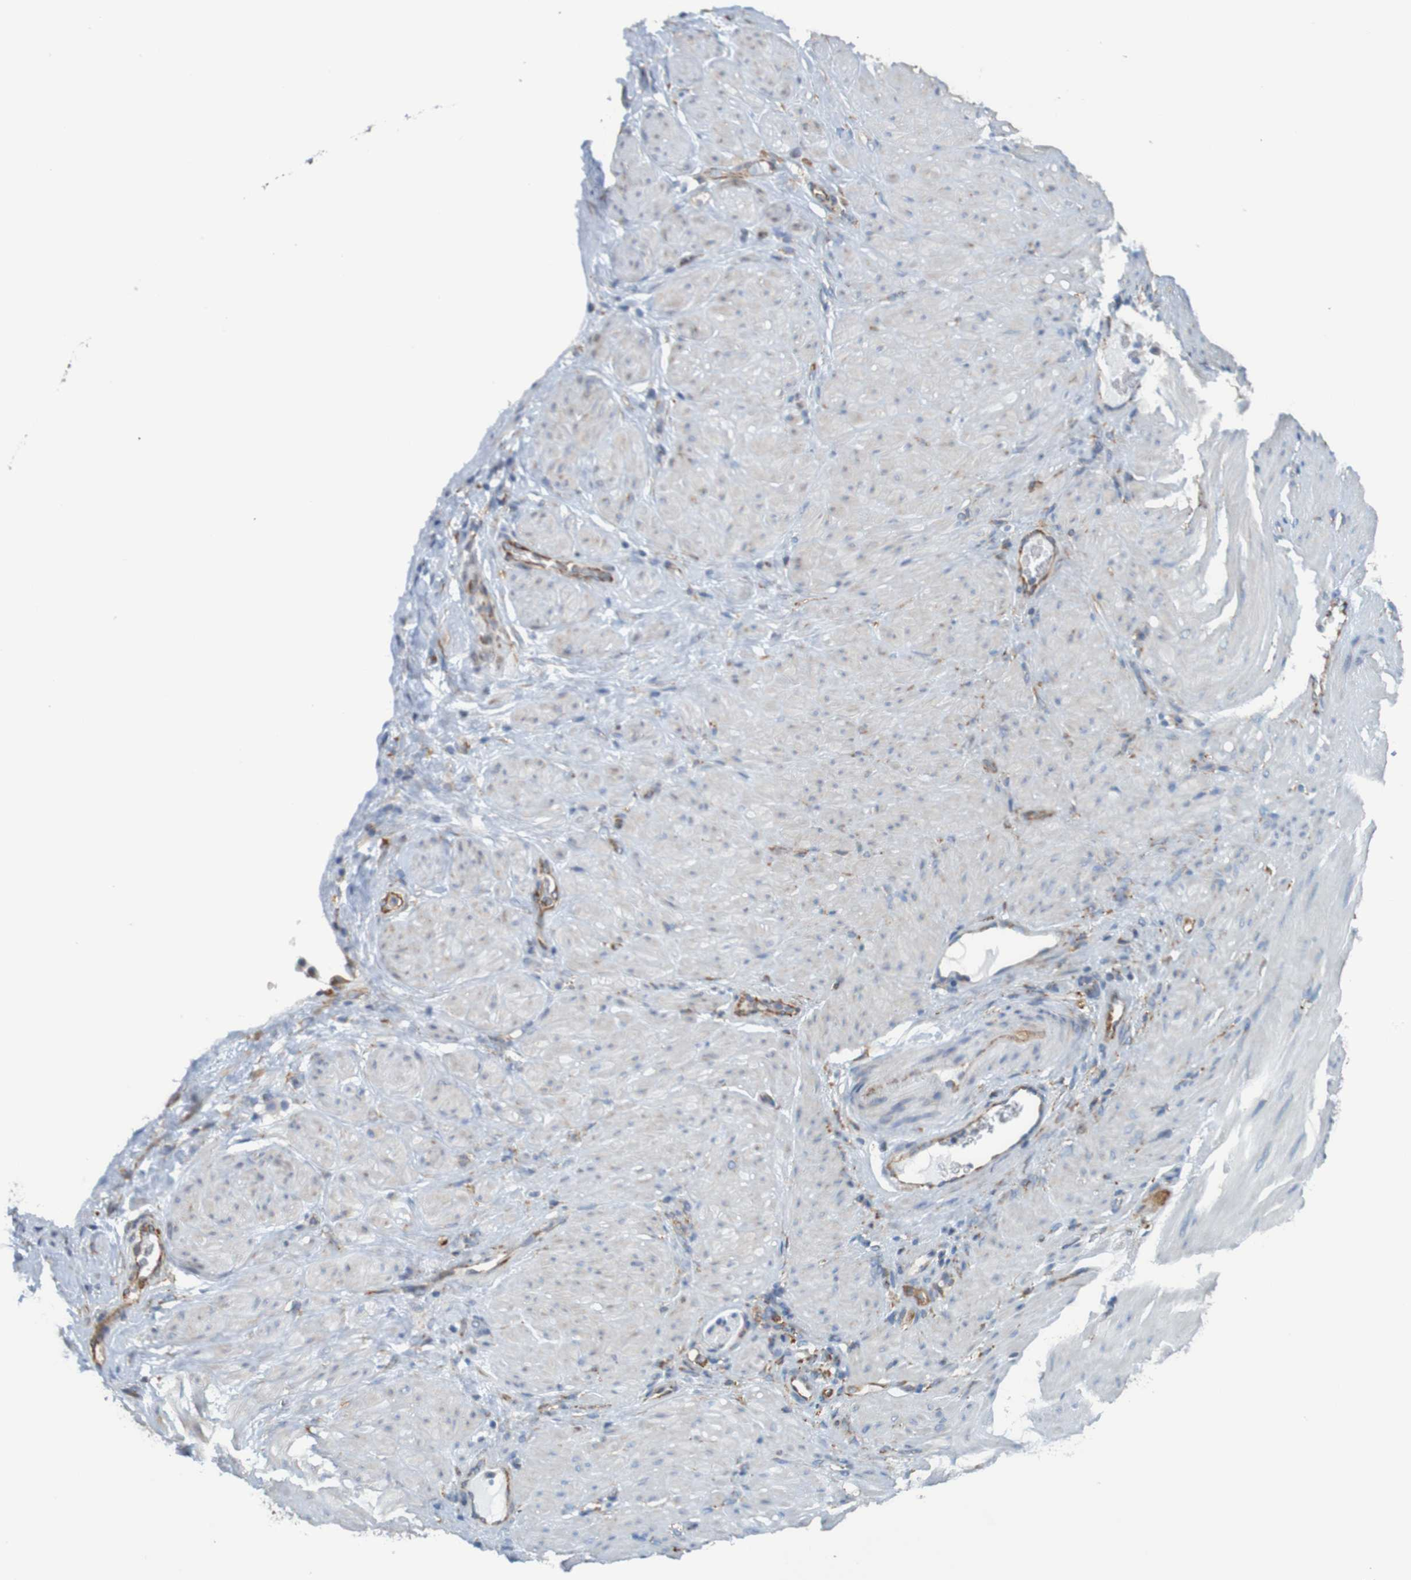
{"staining": {"intensity": "moderate", "quantity": "<25%", "location": "cytoplasmic/membranous"}, "tissue": "stomach cancer", "cell_type": "Tumor cells", "image_type": "cancer", "snomed": [{"axis": "morphology", "description": "Adenocarcinoma, NOS"}, {"axis": "topography", "description": "Stomach"}], "caption": "High-power microscopy captured an IHC histopathology image of adenocarcinoma (stomach), revealing moderate cytoplasmic/membranous expression in about <25% of tumor cells.", "gene": "SSR1", "patient": {"sex": "male", "age": 82}}